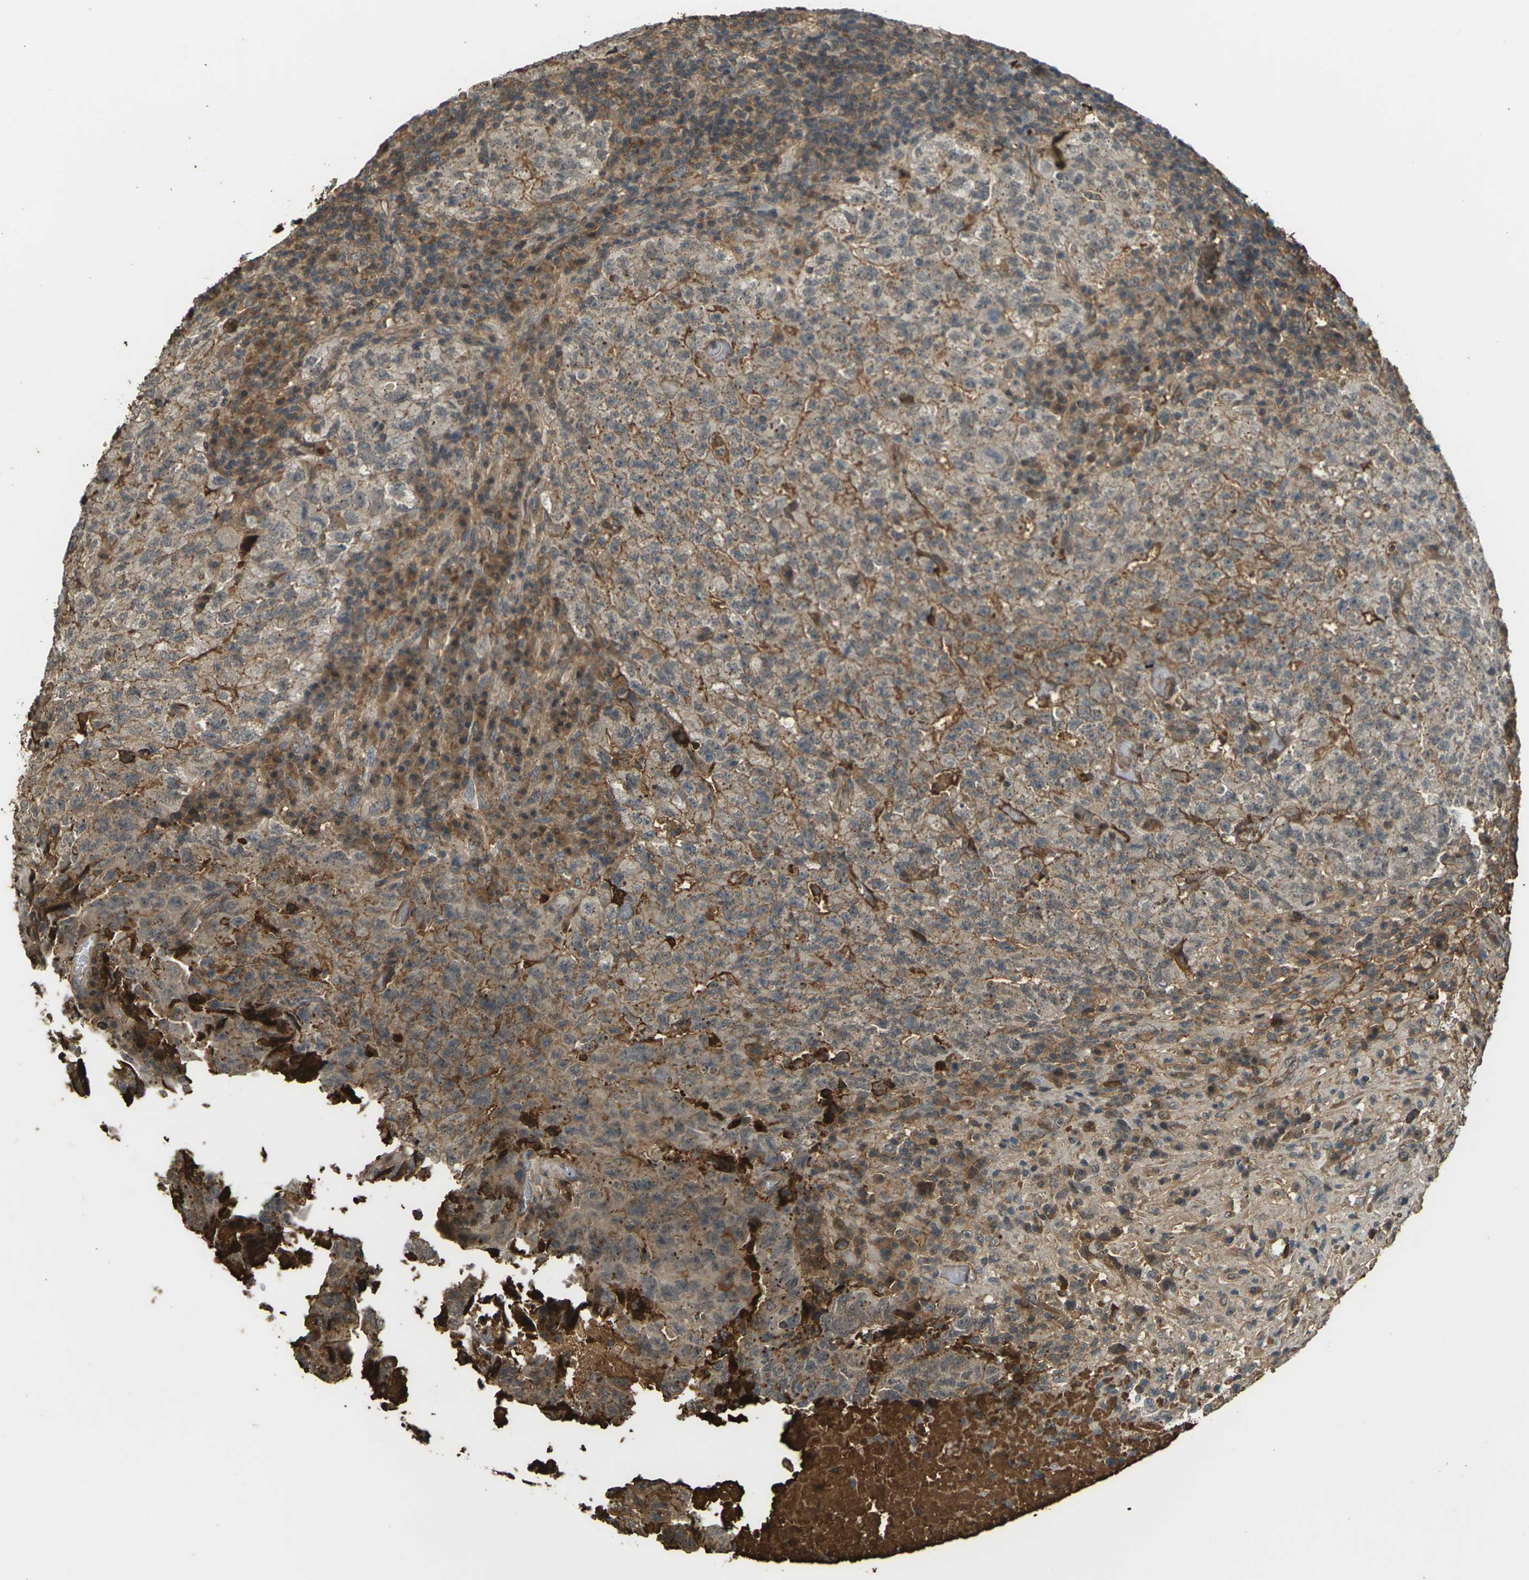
{"staining": {"intensity": "moderate", "quantity": ">75%", "location": "cytoplasmic/membranous"}, "tissue": "testis cancer", "cell_type": "Tumor cells", "image_type": "cancer", "snomed": [{"axis": "morphology", "description": "Necrosis, NOS"}, {"axis": "morphology", "description": "Carcinoma, Embryonal, NOS"}, {"axis": "topography", "description": "Testis"}], "caption": "There is medium levels of moderate cytoplasmic/membranous positivity in tumor cells of testis cancer (embryonal carcinoma), as demonstrated by immunohistochemical staining (brown color).", "gene": "CYP1B1", "patient": {"sex": "male", "age": 19}}